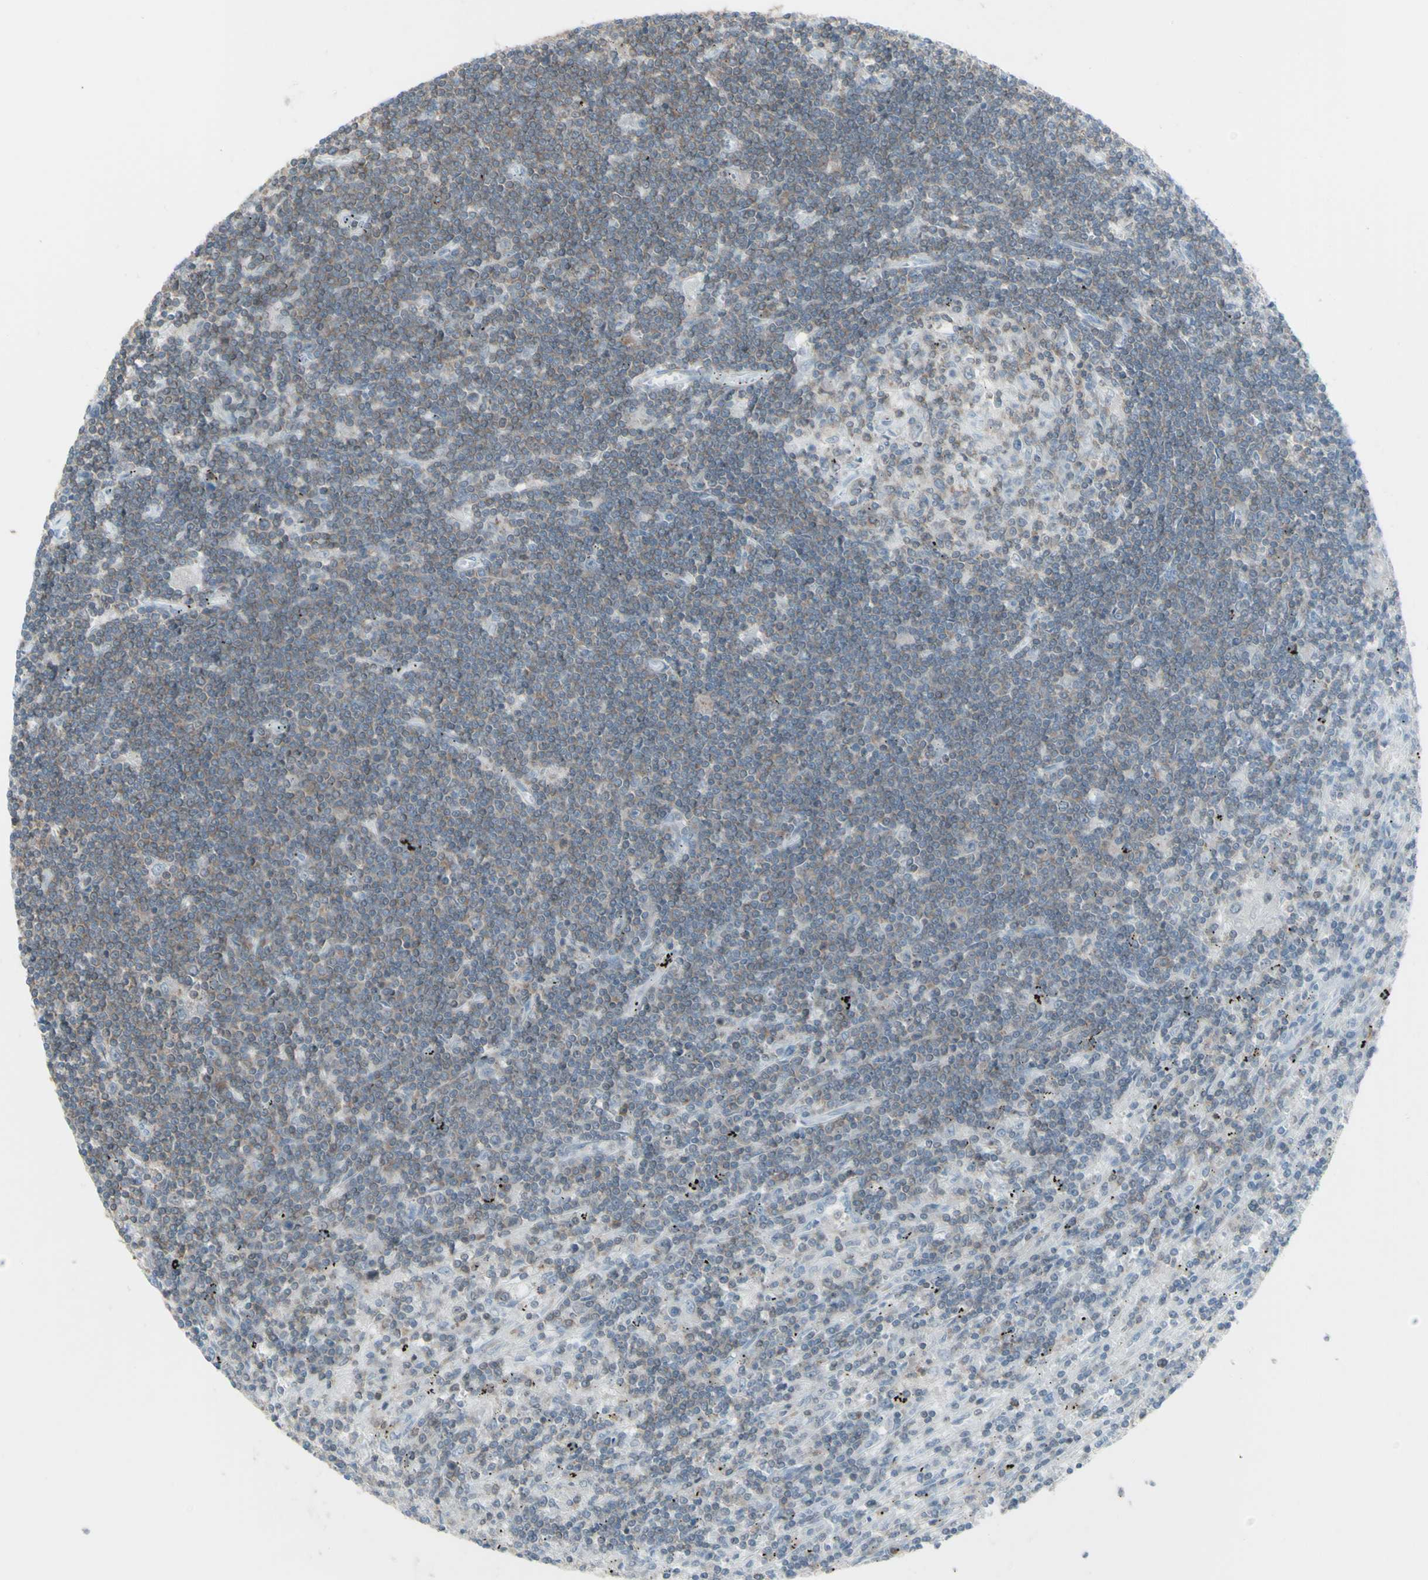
{"staining": {"intensity": "weak", "quantity": "25%-75%", "location": "cytoplasmic/membranous"}, "tissue": "lymphoma", "cell_type": "Tumor cells", "image_type": "cancer", "snomed": [{"axis": "morphology", "description": "Malignant lymphoma, non-Hodgkin's type, Low grade"}, {"axis": "topography", "description": "Spleen"}], "caption": "IHC image of human low-grade malignant lymphoma, non-Hodgkin's type stained for a protein (brown), which demonstrates low levels of weak cytoplasmic/membranous positivity in approximately 25%-75% of tumor cells.", "gene": "NRG1", "patient": {"sex": "male", "age": 76}}